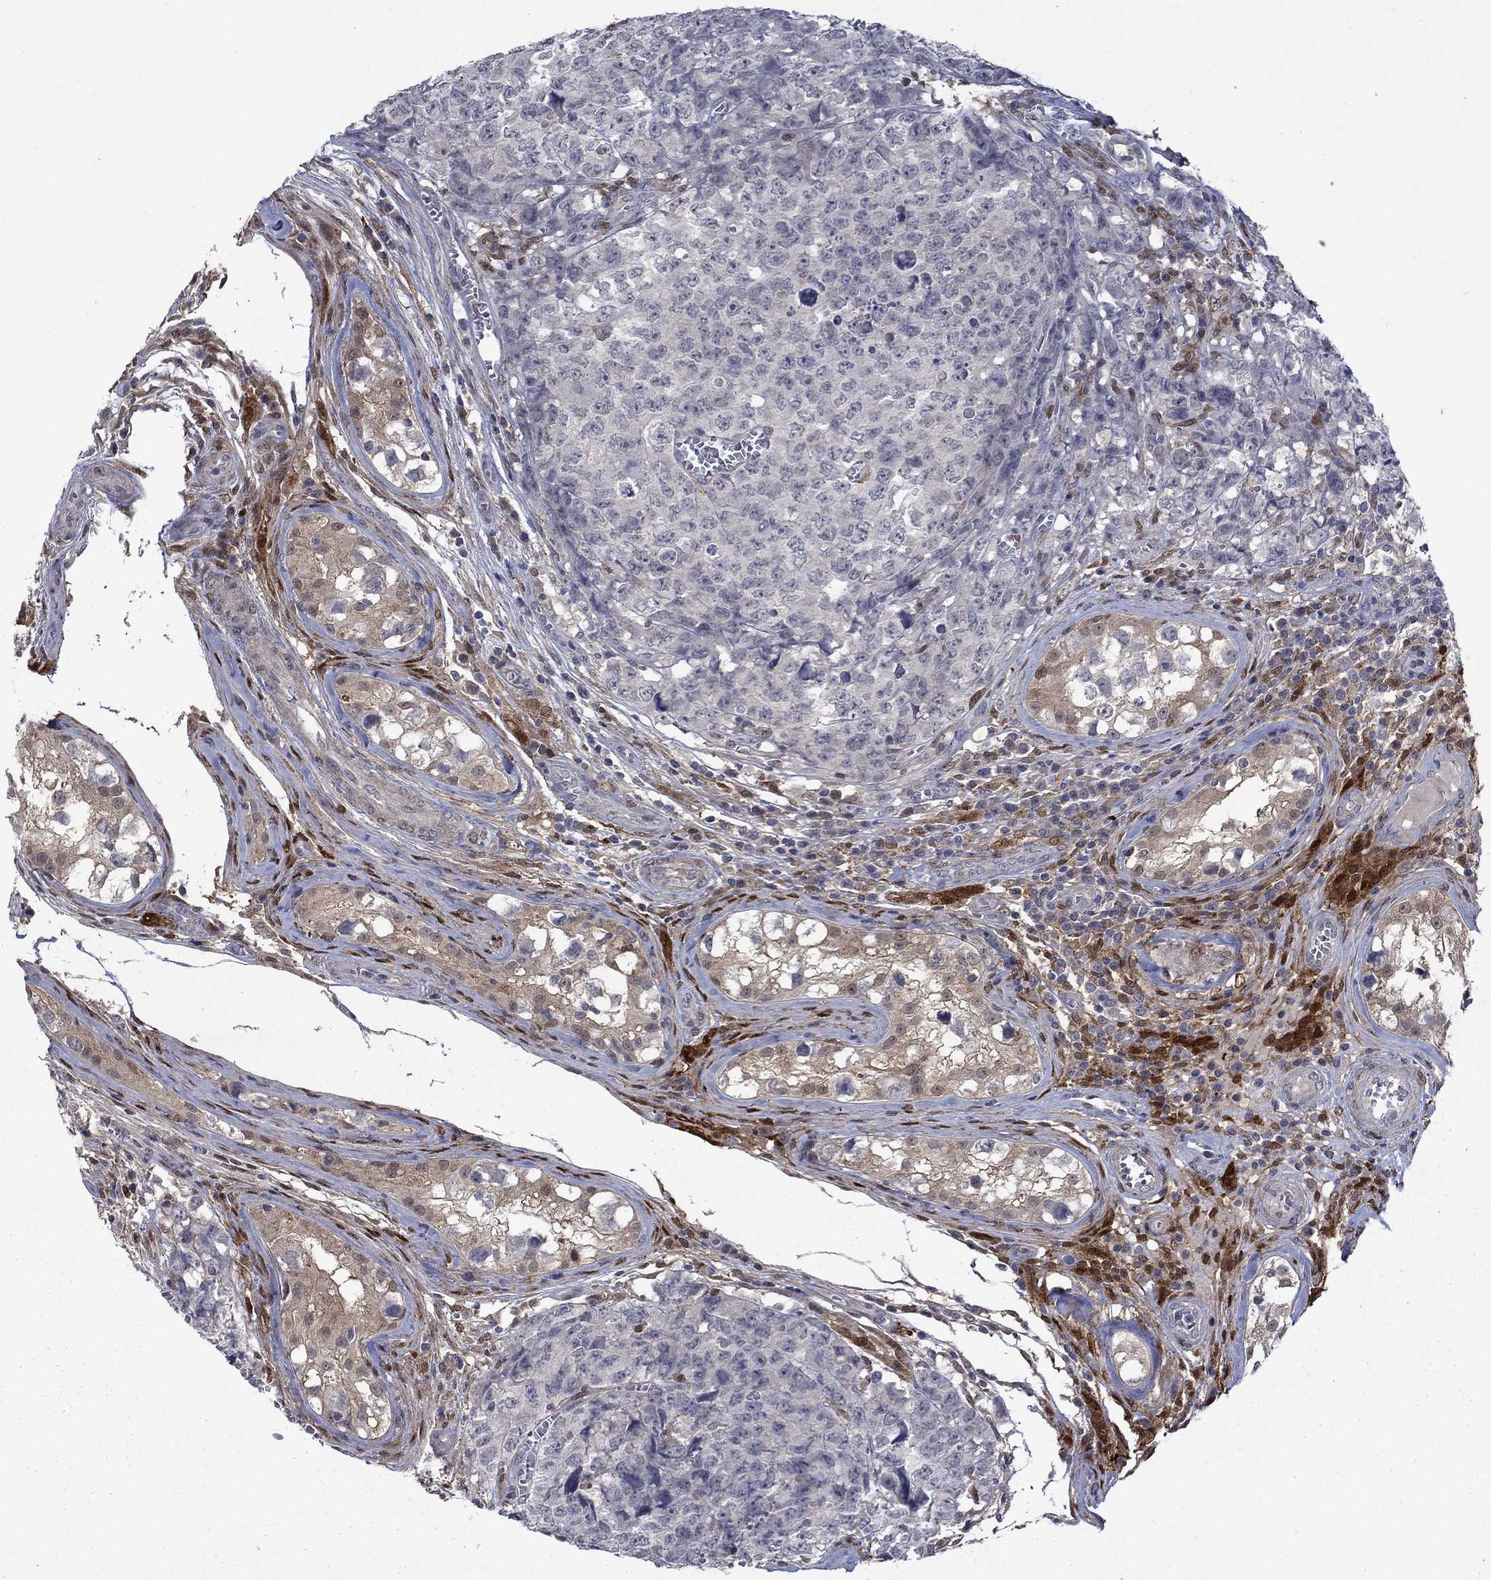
{"staining": {"intensity": "negative", "quantity": "none", "location": "none"}, "tissue": "testis cancer", "cell_type": "Tumor cells", "image_type": "cancer", "snomed": [{"axis": "morphology", "description": "Carcinoma, Embryonal, NOS"}, {"axis": "topography", "description": "Testis"}], "caption": "Immunohistochemical staining of human testis embryonal carcinoma exhibits no significant staining in tumor cells.", "gene": "CBR1", "patient": {"sex": "male", "age": 23}}